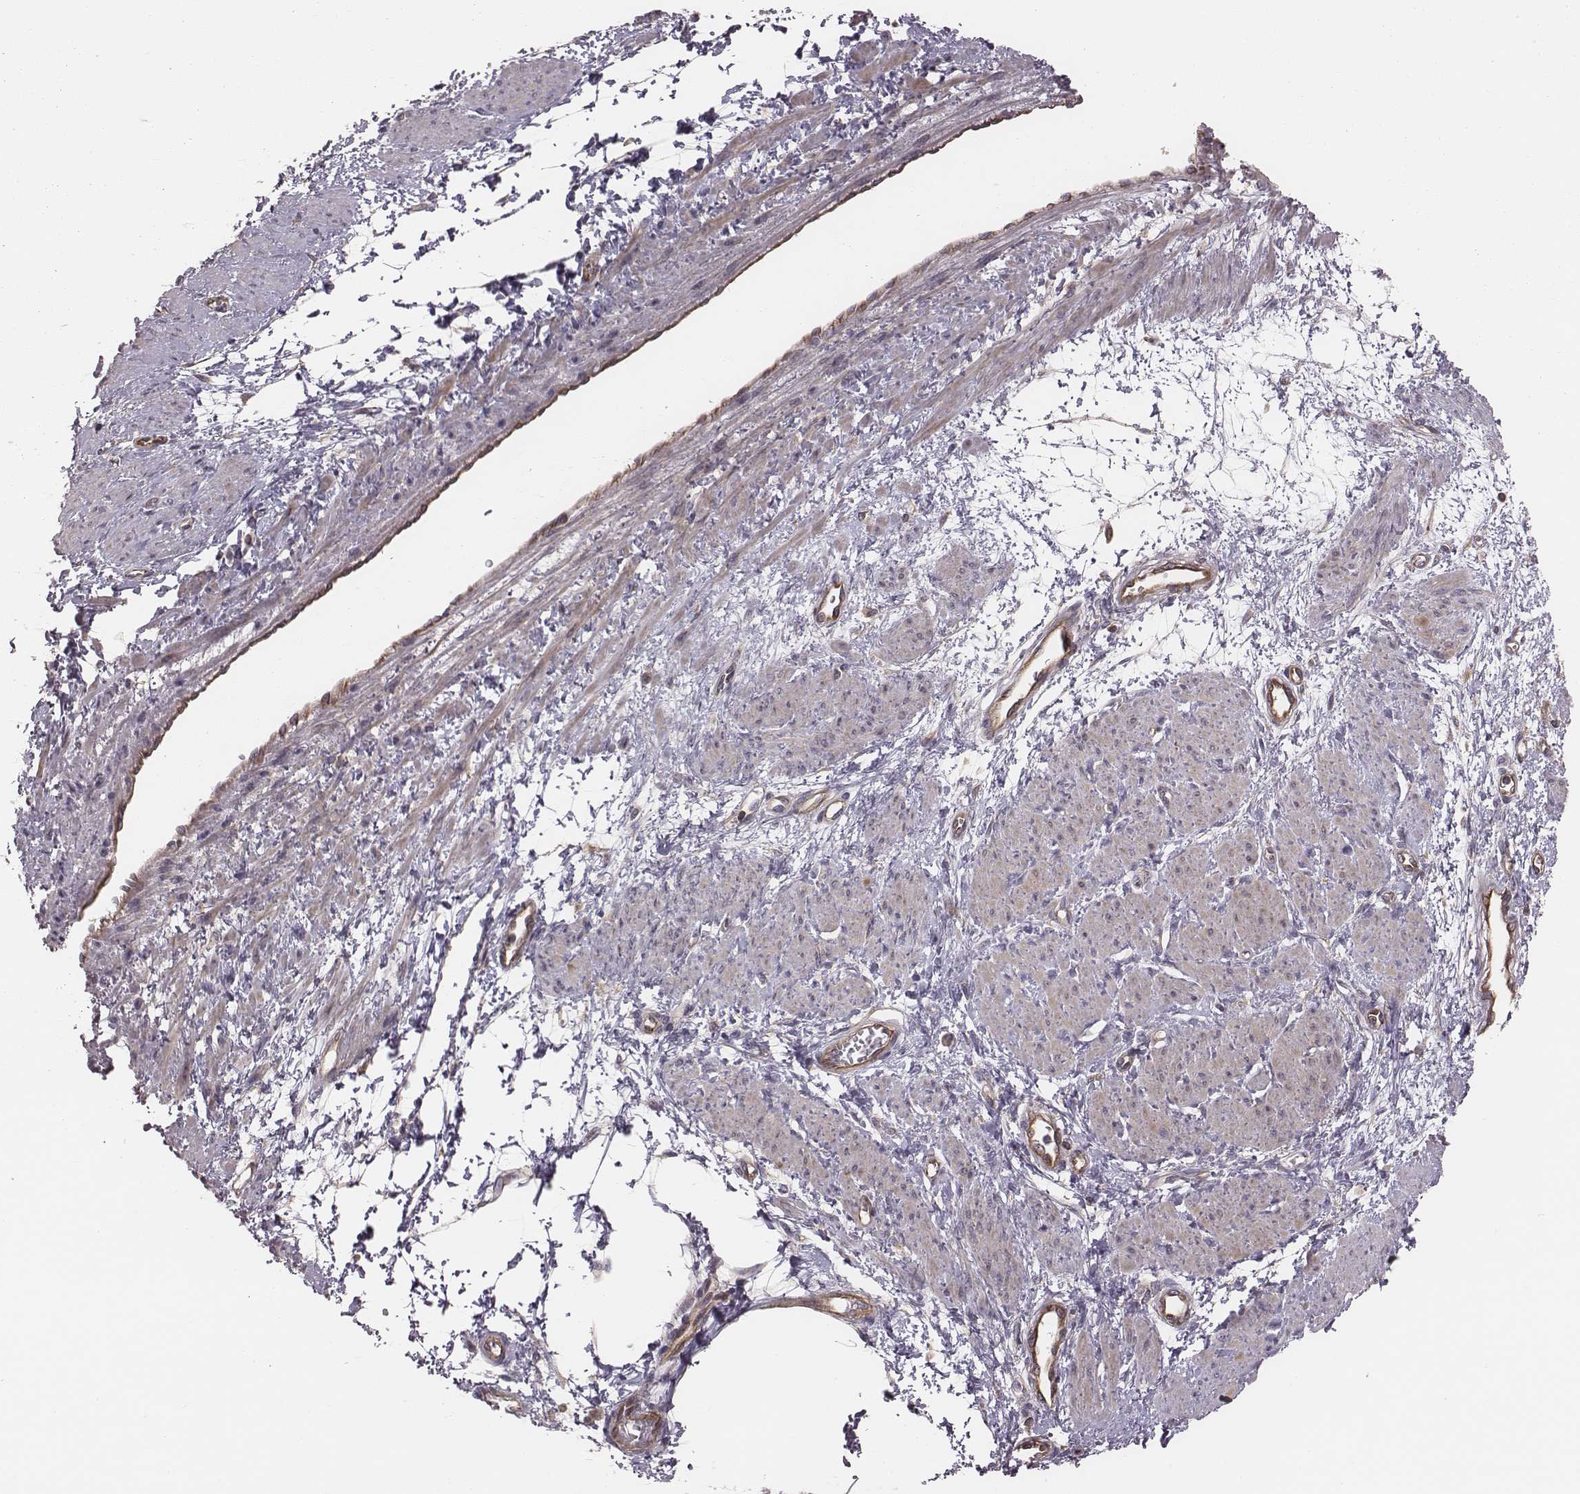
{"staining": {"intensity": "weak", "quantity": "25%-75%", "location": "cytoplasmic/membranous"}, "tissue": "smooth muscle", "cell_type": "Smooth muscle cells", "image_type": "normal", "snomed": [{"axis": "morphology", "description": "Normal tissue, NOS"}, {"axis": "topography", "description": "Smooth muscle"}, {"axis": "topography", "description": "Uterus"}], "caption": "This histopathology image exhibits normal smooth muscle stained with immunohistochemistry (IHC) to label a protein in brown. The cytoplasmic/membranous of smooth muscle cells show weak positivity for the protein. Nuclei are counter-stained blue.", "gene": "CAD", "patient": {"sex": "female", "age": 39}}